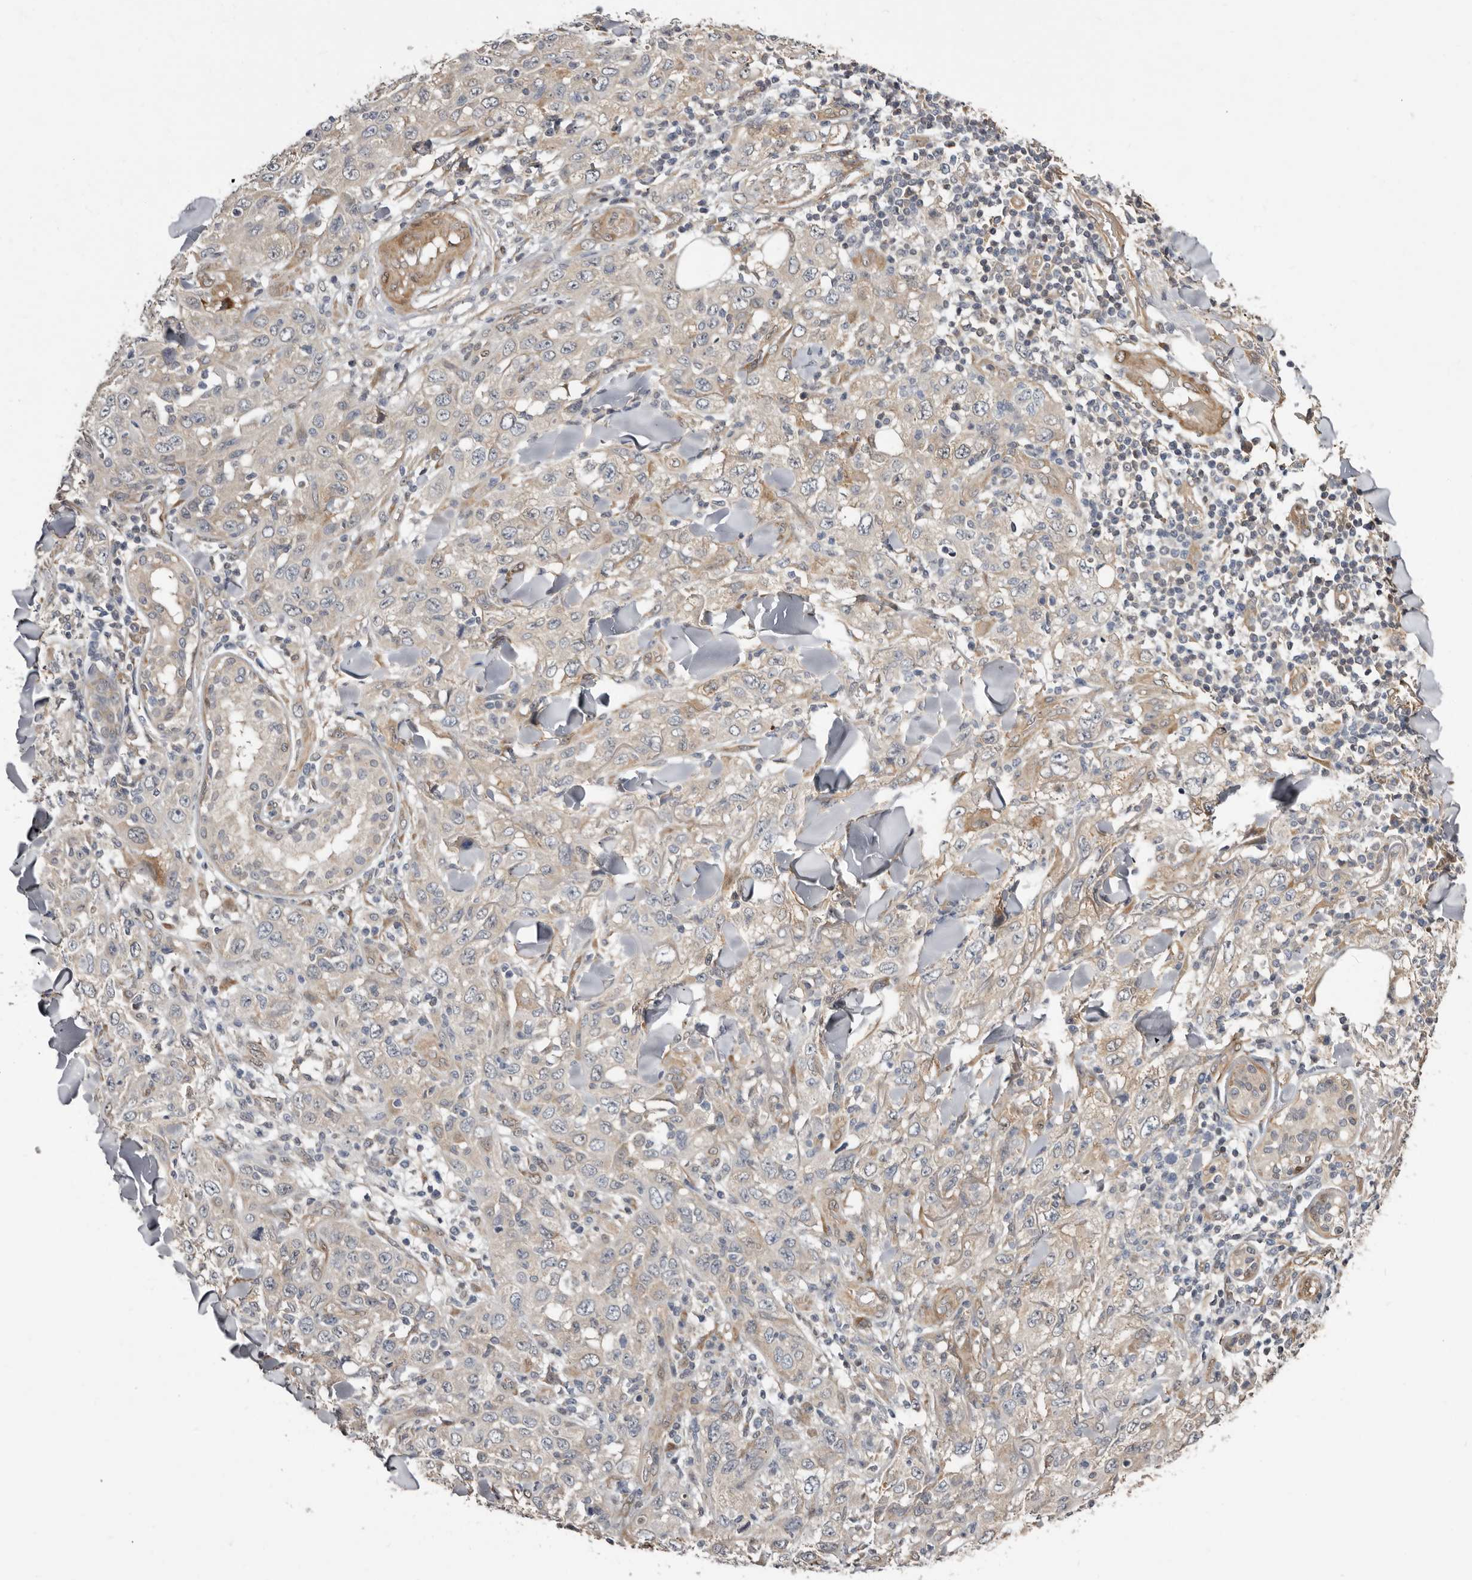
{"staining": {"intensity": "weak", "quantity": "25%-75%", "location": "cytoplasmic/membranous"}, "tissue": "skin cancer", "cell_type": "Tumor cells", "image_type": "cancer", "snomed": [{"axis": "morphology", "description": "Squamous cell carcinoma, NOS"}, {"axis": "topography", "description": "Skin"}], "caption": "IHC (DAB) staining of skin cancer (squamous cell carcinoma) demonstrates weak cytoplasmic/membranous protein positivity in approximately 25%-75% of tumor cells.", "gene": "SBDS", "patient": {"sex": "female", "age": 88}}